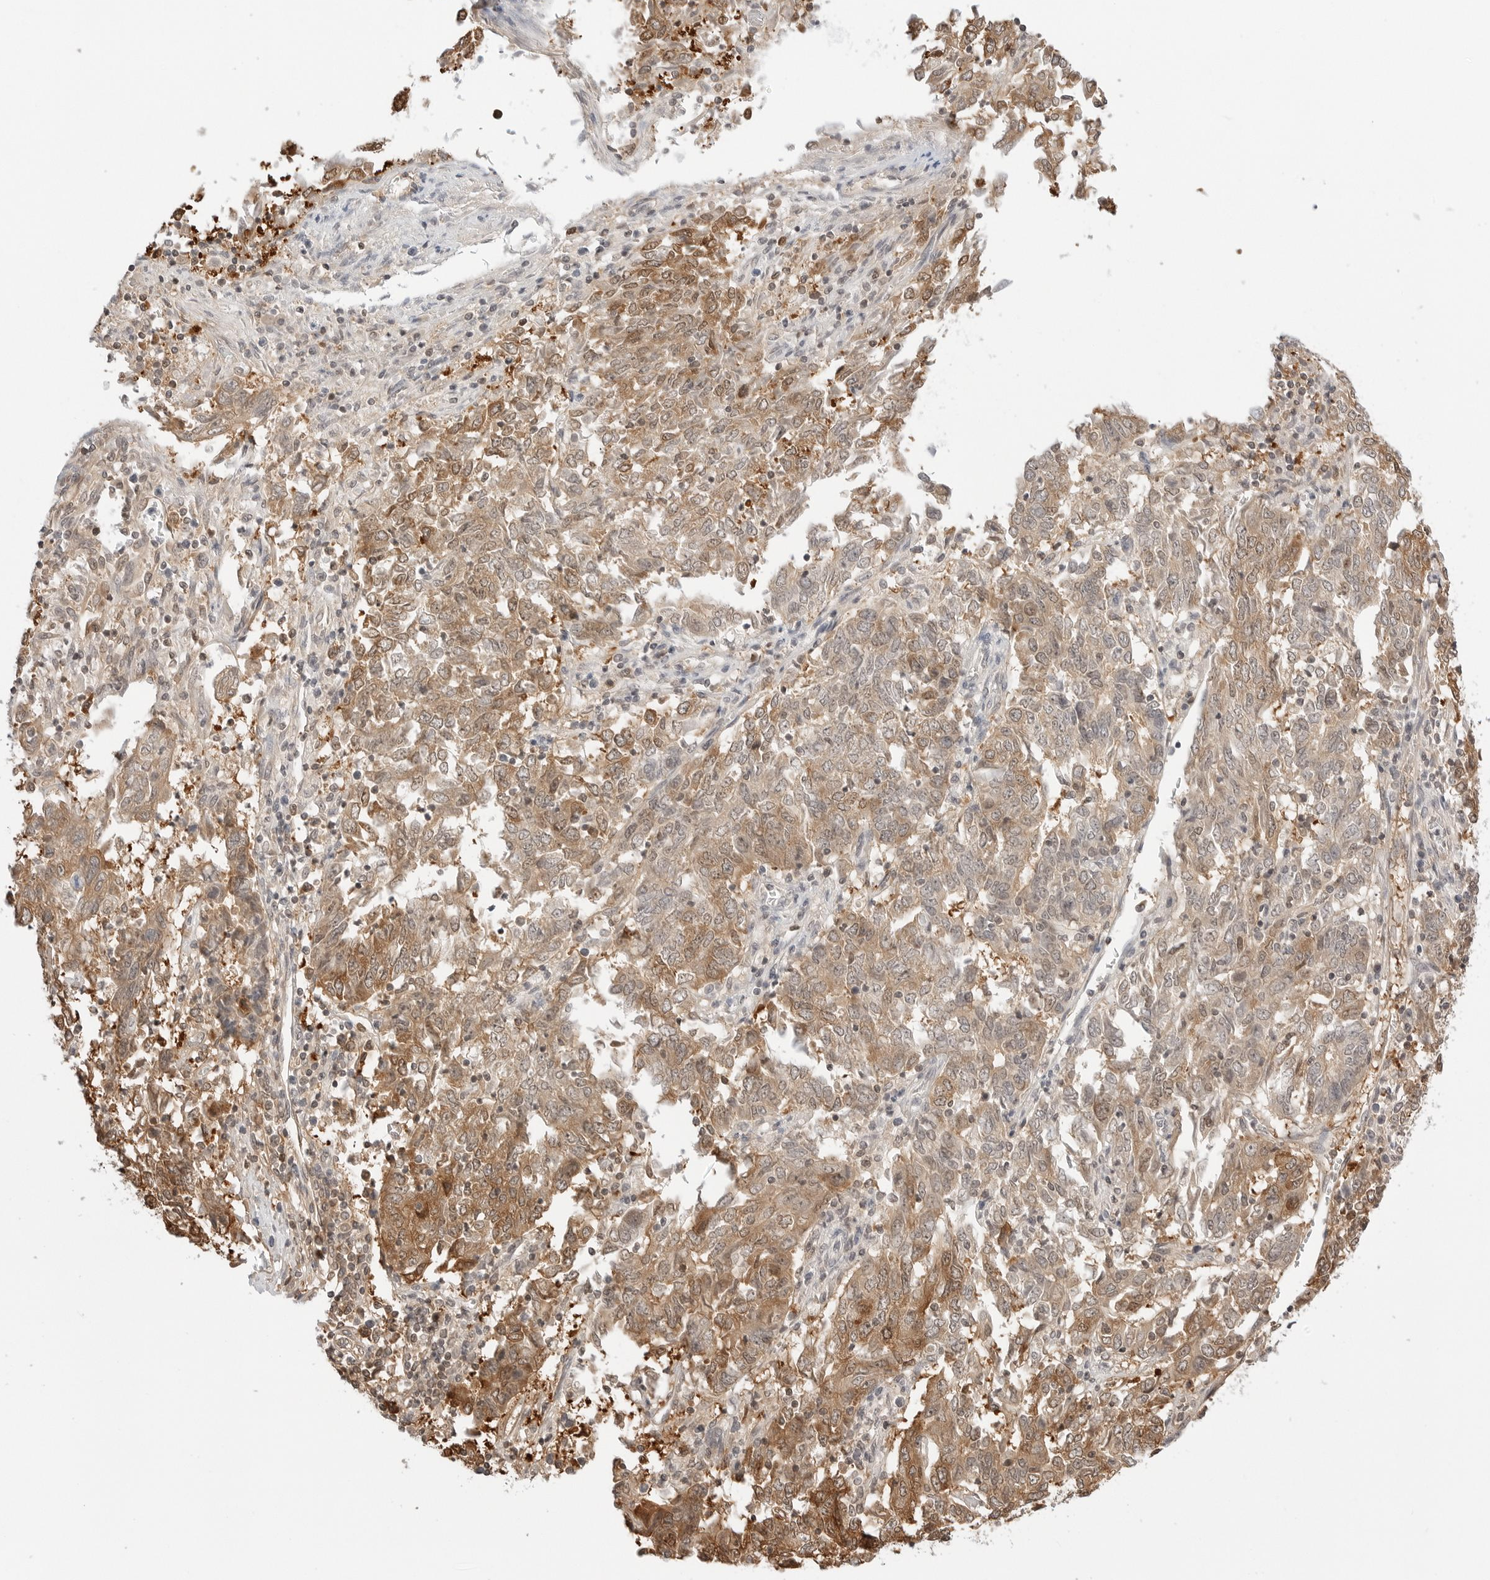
{"staining": {"intensity": "moderate", "quantity": "25%-75%", "location": "cytoplasmic/membranous,nuclear"}, "tissue": "endometrial cancer", "cell_type": "Tumor cells", "image_type": "cancer", "snomed": [{"axis": "morphology", "description": "Adenocarcinoma, NOS"}, {"axis": "topography", "description": "Endometrium"}], "caption": "About 25%-75% of tumor cells in human adenocarcinoma (endometrial) display moderate cytoplasmic/membranous and nuclear protein expression as visualized by brown immunohistochemical staining.", "gene": "NUDC", "patient": {"sex": "female", "age": 80}}